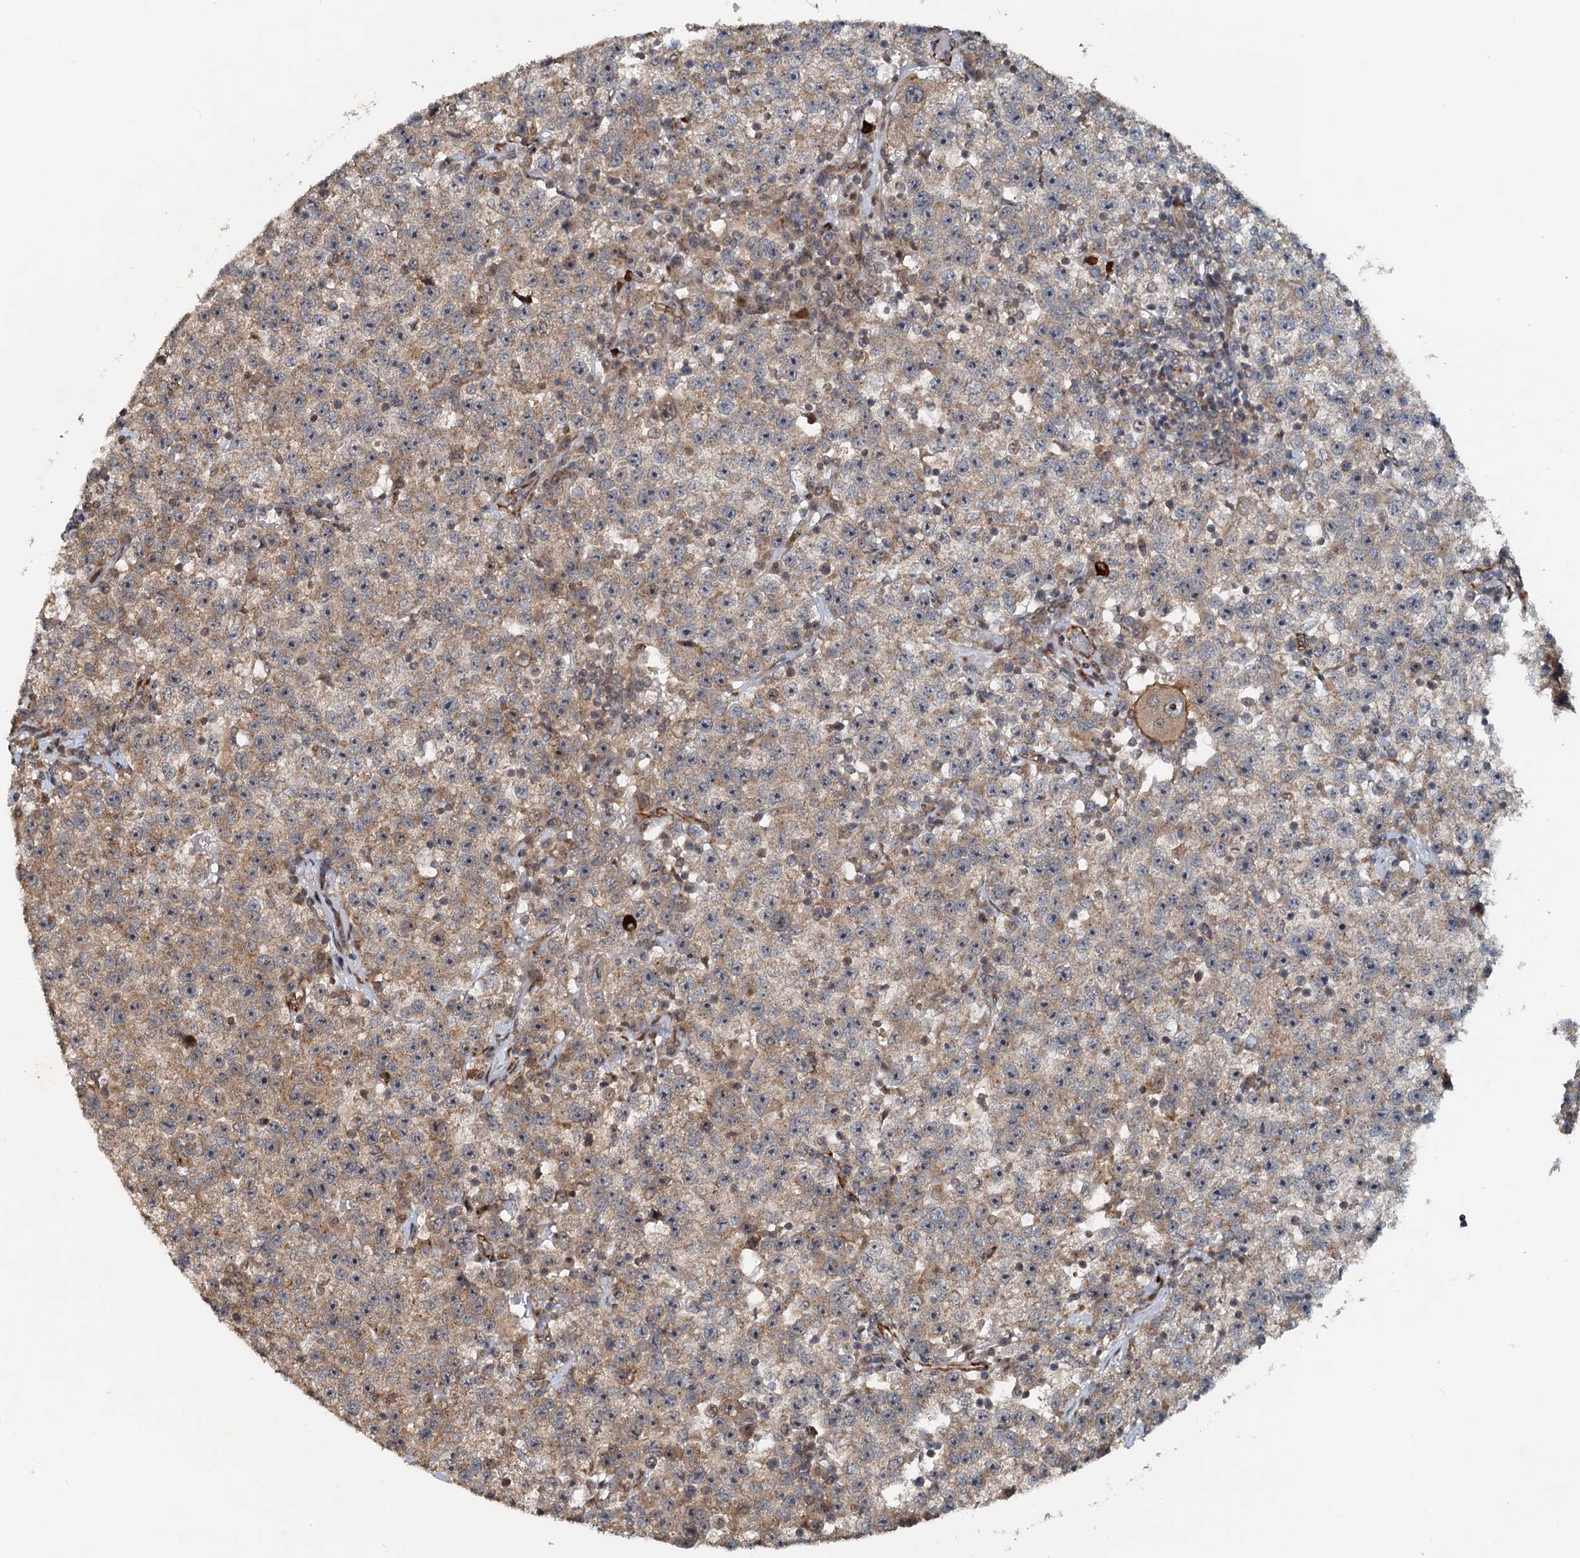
{"staining": {"intensity": "moderate", "quantity": "25%-75%", "location": "cytoplasmic/membranous"}, "tissue": "testis cancer", "cell_type": "Tumor cells", "image_type": "cancer", "snomed": [{"axis": "morphology", "description": "Seminoma, NOS"}, {"axis": "topography", "description": "Testis"}], "caption": "This photomicrograph reveals IHC staining of testis cancer, with medium moderate cytoplasmic/membranous positivity in about 25%-75% of tumor cells.", "gene": "CEP68", "patient": {"sex": "male", "age": 22}}